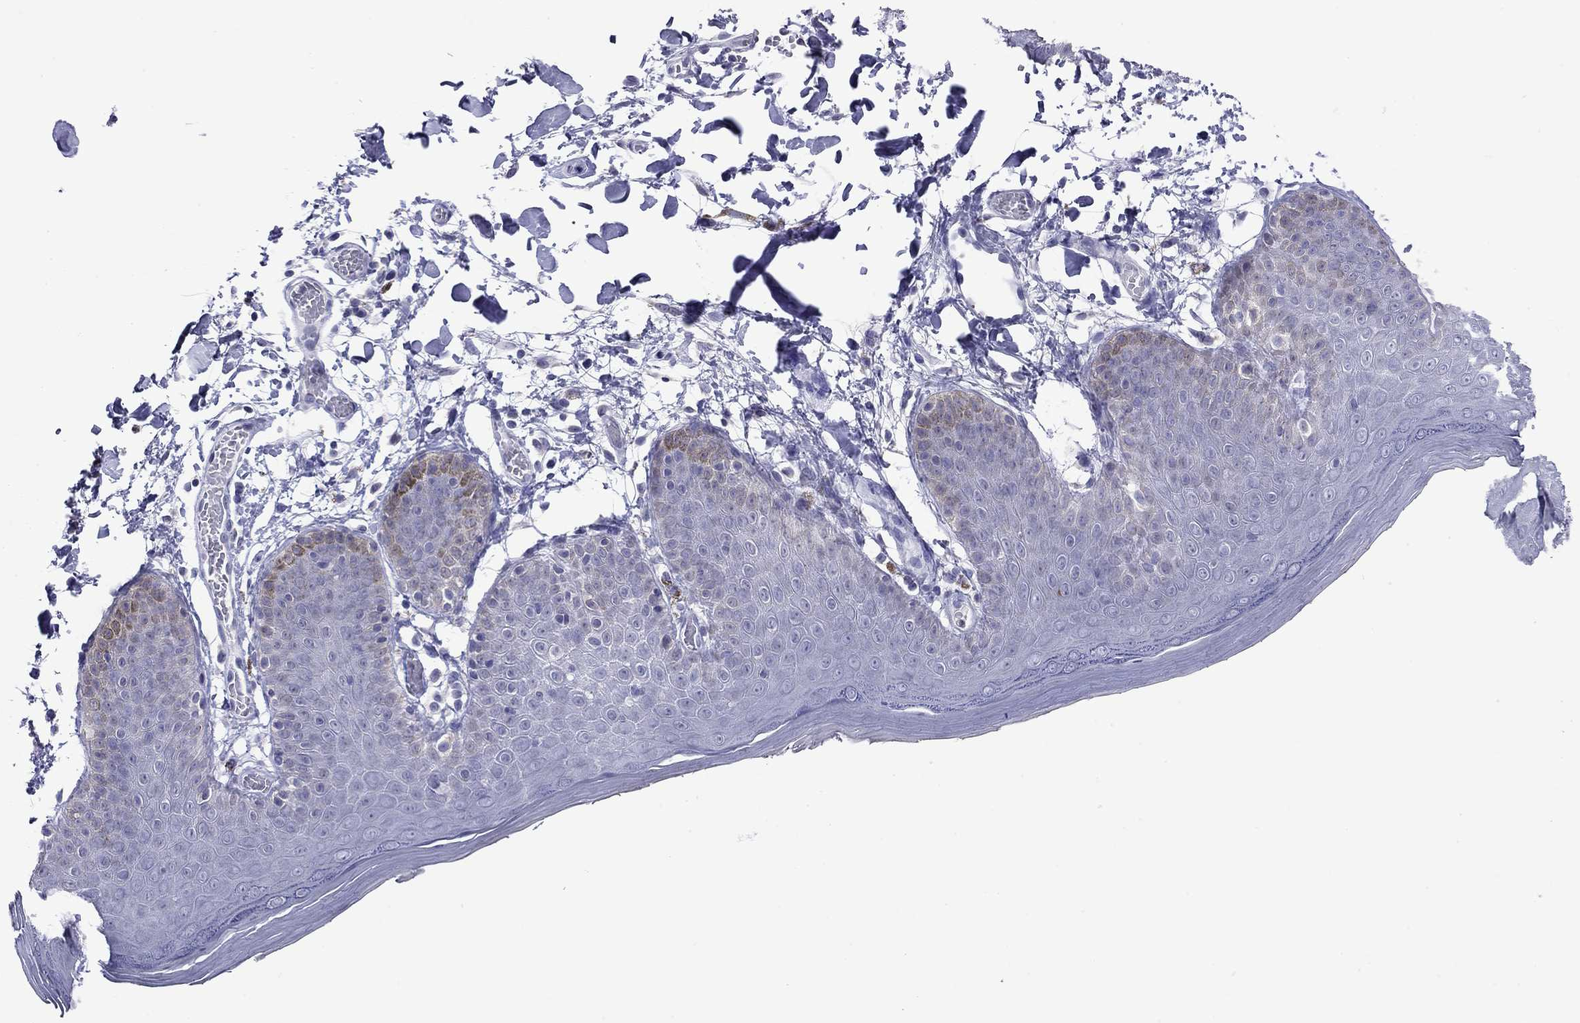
{"staining": {"intensity": "negative", "quantity": "none", "location": "none"}, "tissue": "skin", "cell_type": "Epidermal cells", "image_type": "normal", "snomed": [{"axis": "morphology", "description": "Normal tissue, NOS"}, {"axis": "topography", "description": "Anal"}], "caption": "Immunohistochemistry of unremarkable skin displays no positivity in epidermal cells. Brightfield microscopy of immunohistochemistry stained with DAB (3,3'-diaminobenzidine) (brown) and hematoxylin (blue), captured at high magnification.", "gene": "ARMC12", "patient": {"sex": "male", "age": 53}}